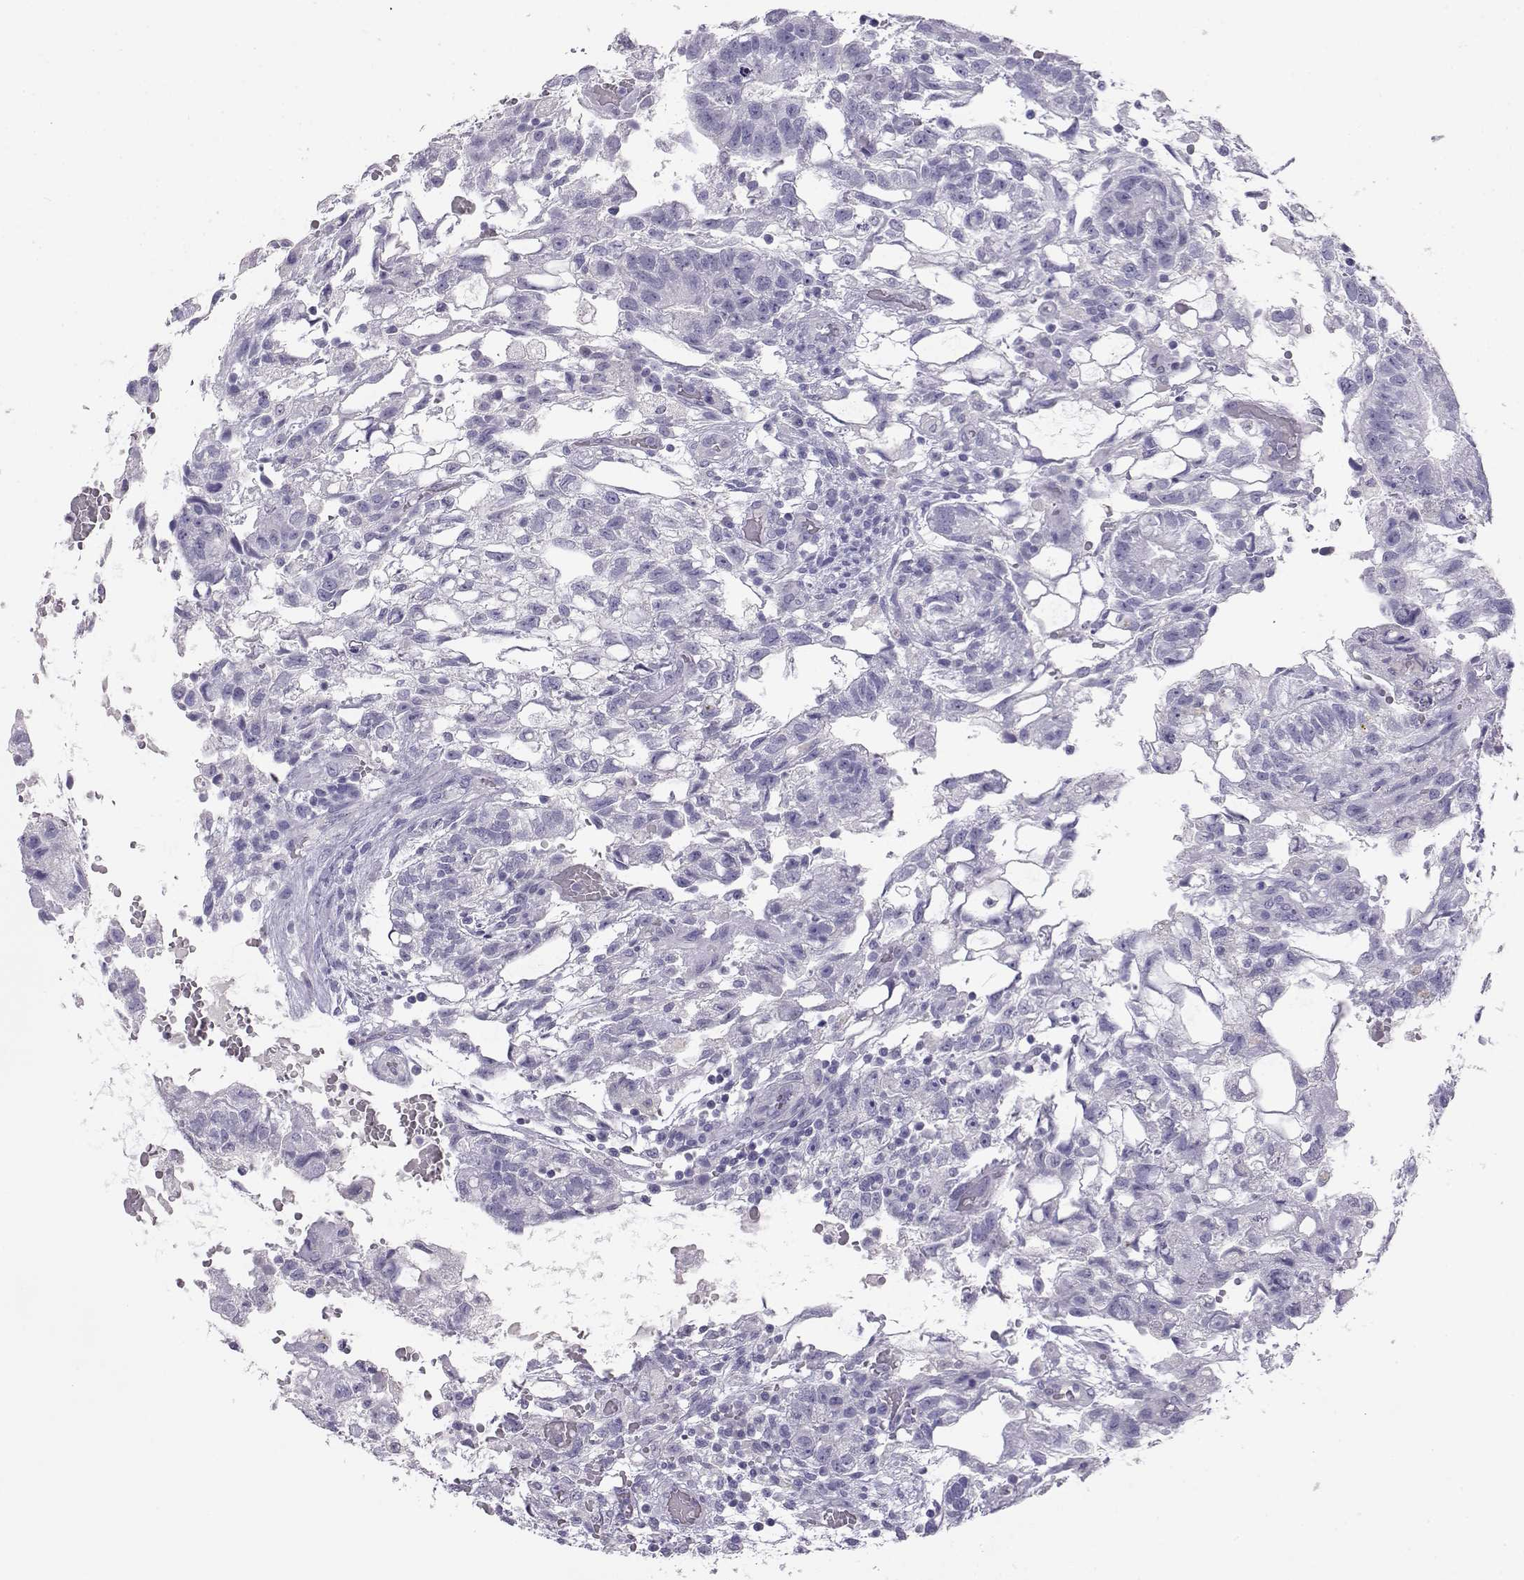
{"staining": {"intensity": "negative", "quantity": "none", "location": "none"}, "tissue": "testis cancer", "cell_type": "Tumor cells", "image_type": "cancer", "snomed": [{"axis": "morphology", "description": "Carcinoma, Embryonal, NOS"}, {"axis": "topography", "description": "Testis"}], "caption": "The image demonstrates no staining of tumor cells in testis cancer (embryonal carcinoma).", "gene": "ENDOU", "patient": {"sex": "male", "age": 32}}